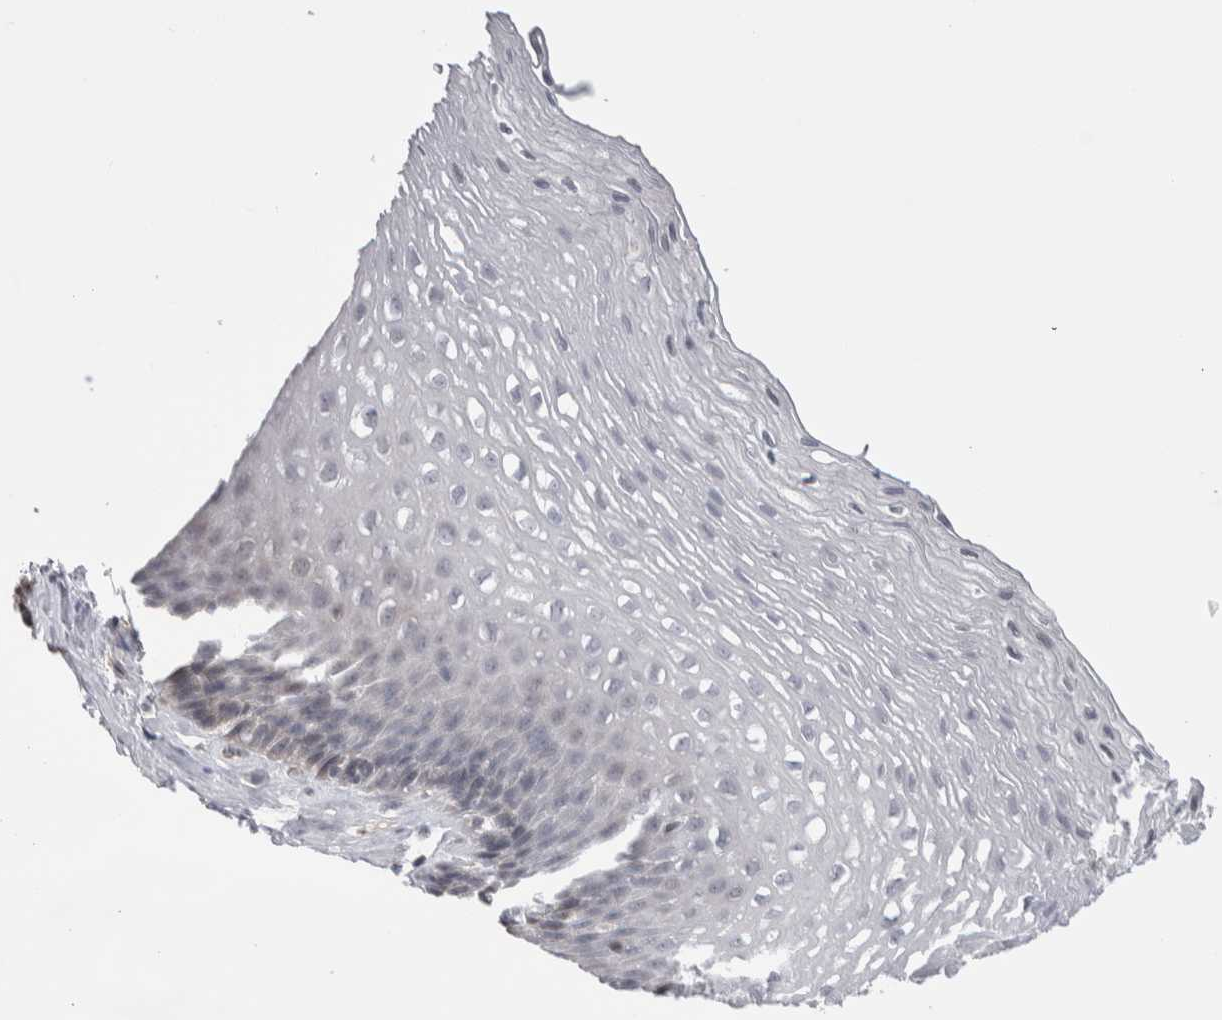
{"staining": {"intensity": "negative", "quantity": "none", "location": "none"}, "tissue": "esophagus", "cell_type": "Squamous epithelial cells", "image_type": "normal", "snomed": [{"axis": "morphology", "description": "Normal tissue, NOS"}, {"axis": "topography", "description": "Esophagus"}], "caption": "Immunohistochemistry of benign esophagus displays no expression in squamous epithelial cells. Nuclei are stained in blue.", "gene": "ZBTB49", "patient": {"sex": "female", "age": 66}}